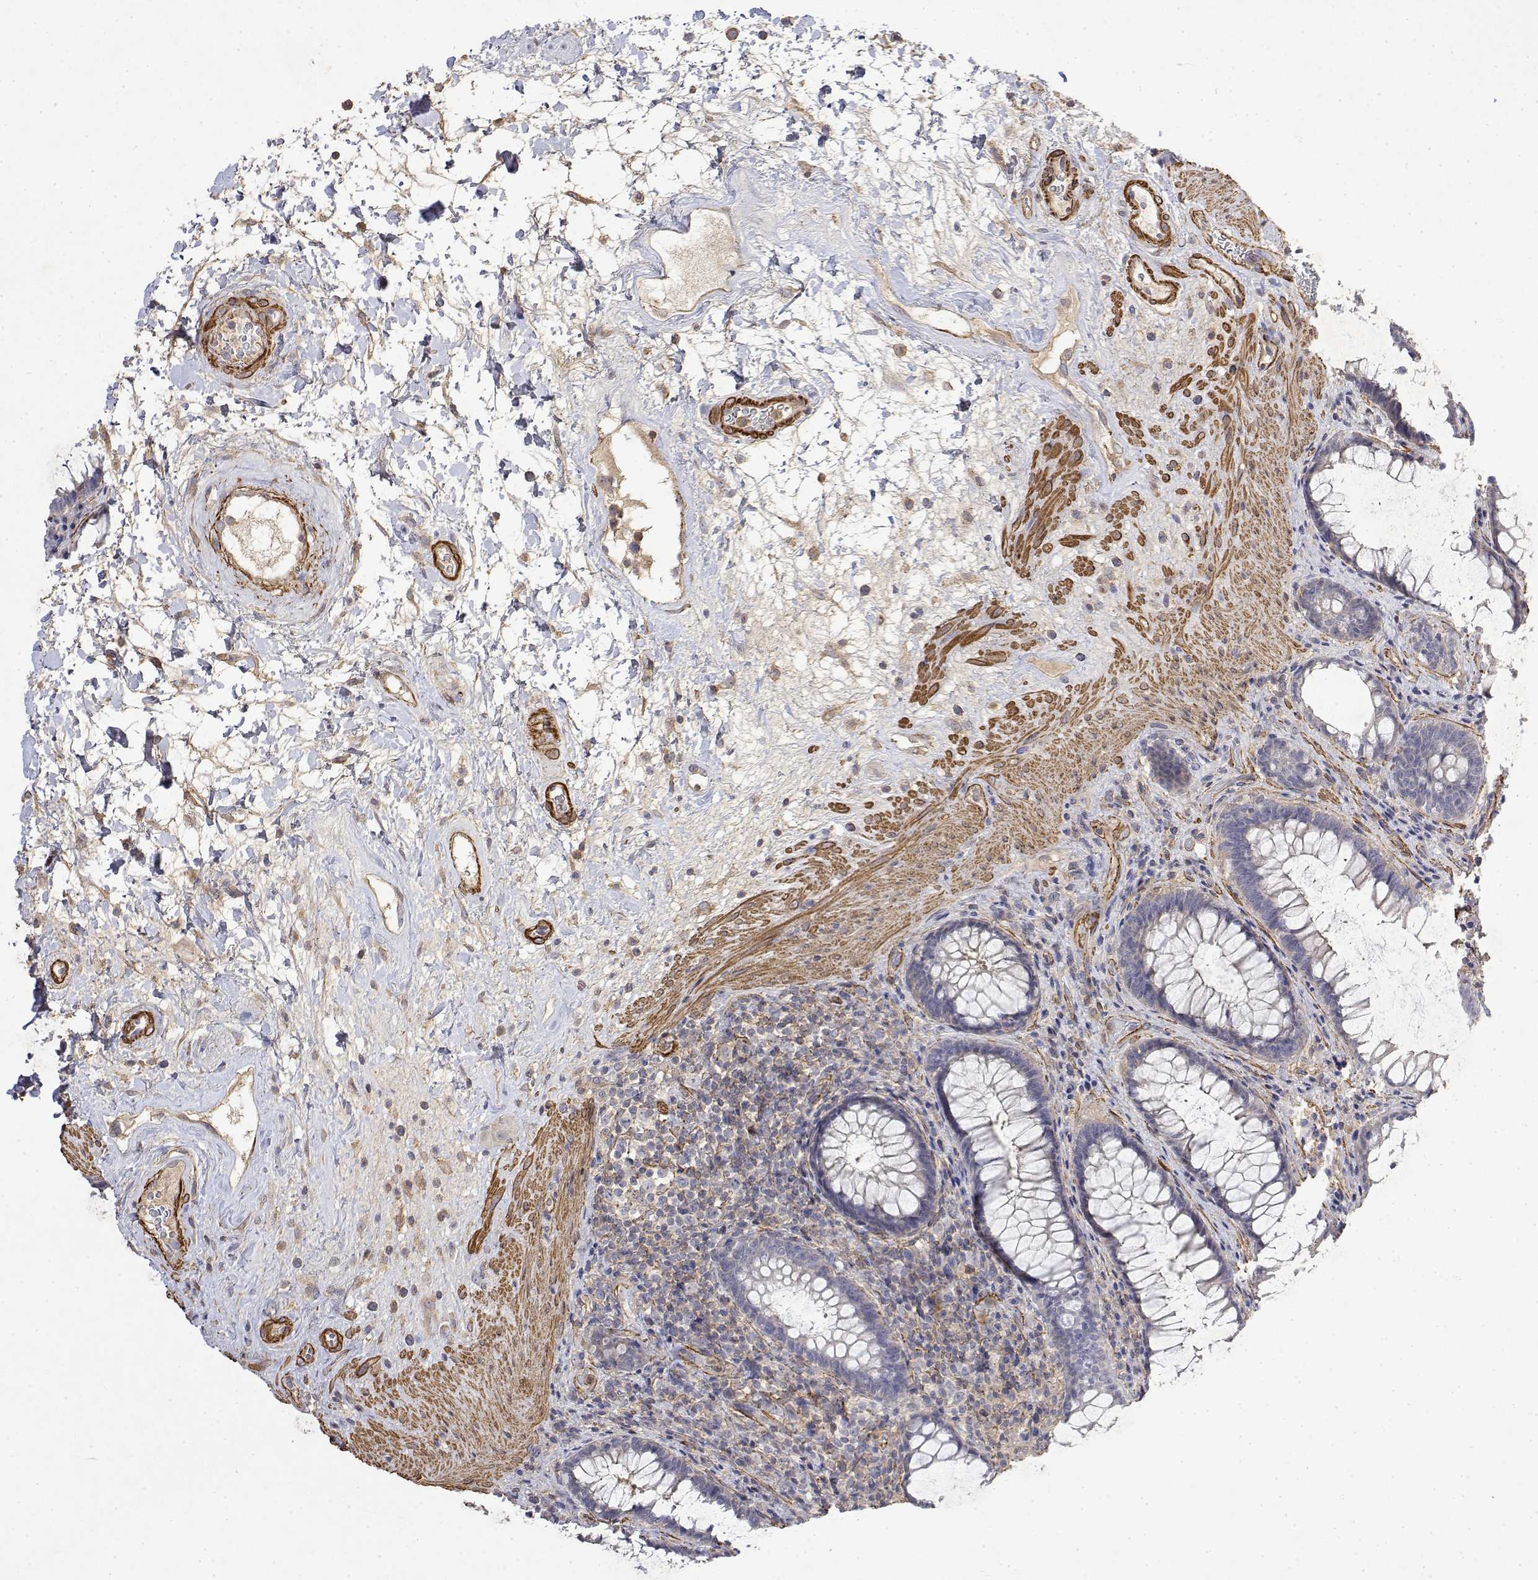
{"staining": {"intensity": "negative", "quantity": "none", "location": "none"}, "tissue": "rectum", "cell_type": "Glandular cells", "image_type": "normal", "snomed": [{"axis": "morphology", "description": "Normal tissue, NOS"}, {"axis": "topography", "description": "Rectum"}], "caption": "The histopathology image displays no significant staining in glandular cells of rectum. (DAB (3,3'-diaminobenzidine) IHC, high magnification).", "gene": "SOWAHD", "patient": {"sex": "male", "age": 72}}